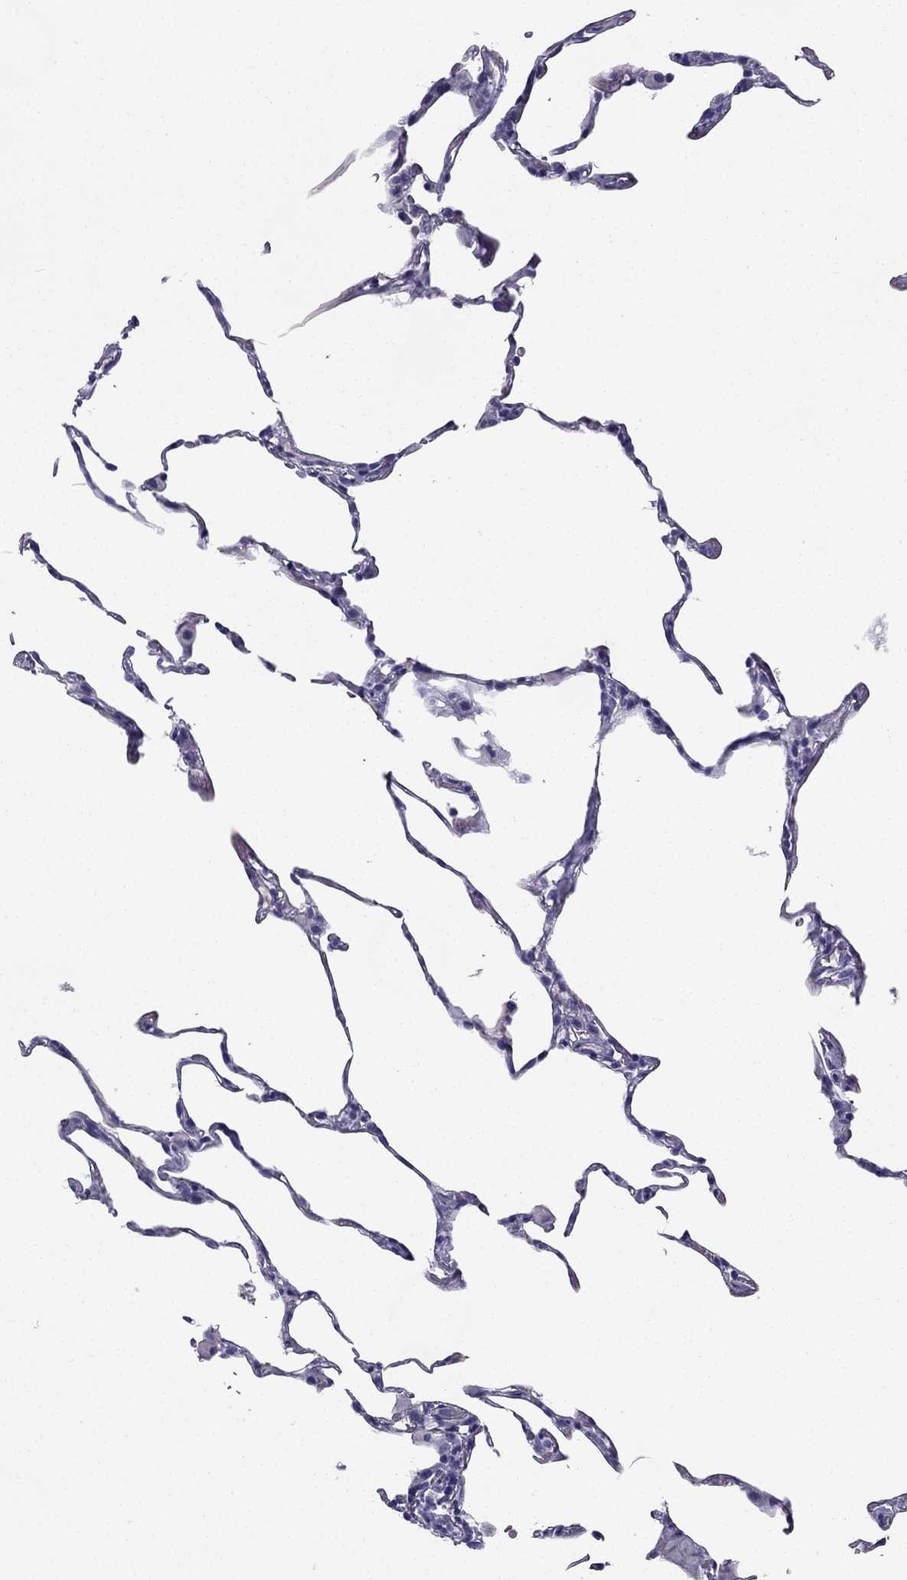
{"staining": {"intensity": "negative", "quantity": "none", "location": "none"}, "tissue": "lung", "cell_type": "Alveolar cells", "image_type": "normal", "snomed": [{"axis": "morphology", "description": "Normal tissue, NOS"}, {"axis": "topography", "description": "Lung"}], "caption": "DAB immunohistochemical staining of benign lung shows no significant staining in alveolar cells. The staining is performed using DAB brown chromogen with nuclei counter-stained in using hematoxylin.", "gene": "NPTX1", "patient": {"sex": "female", "age": 57}}